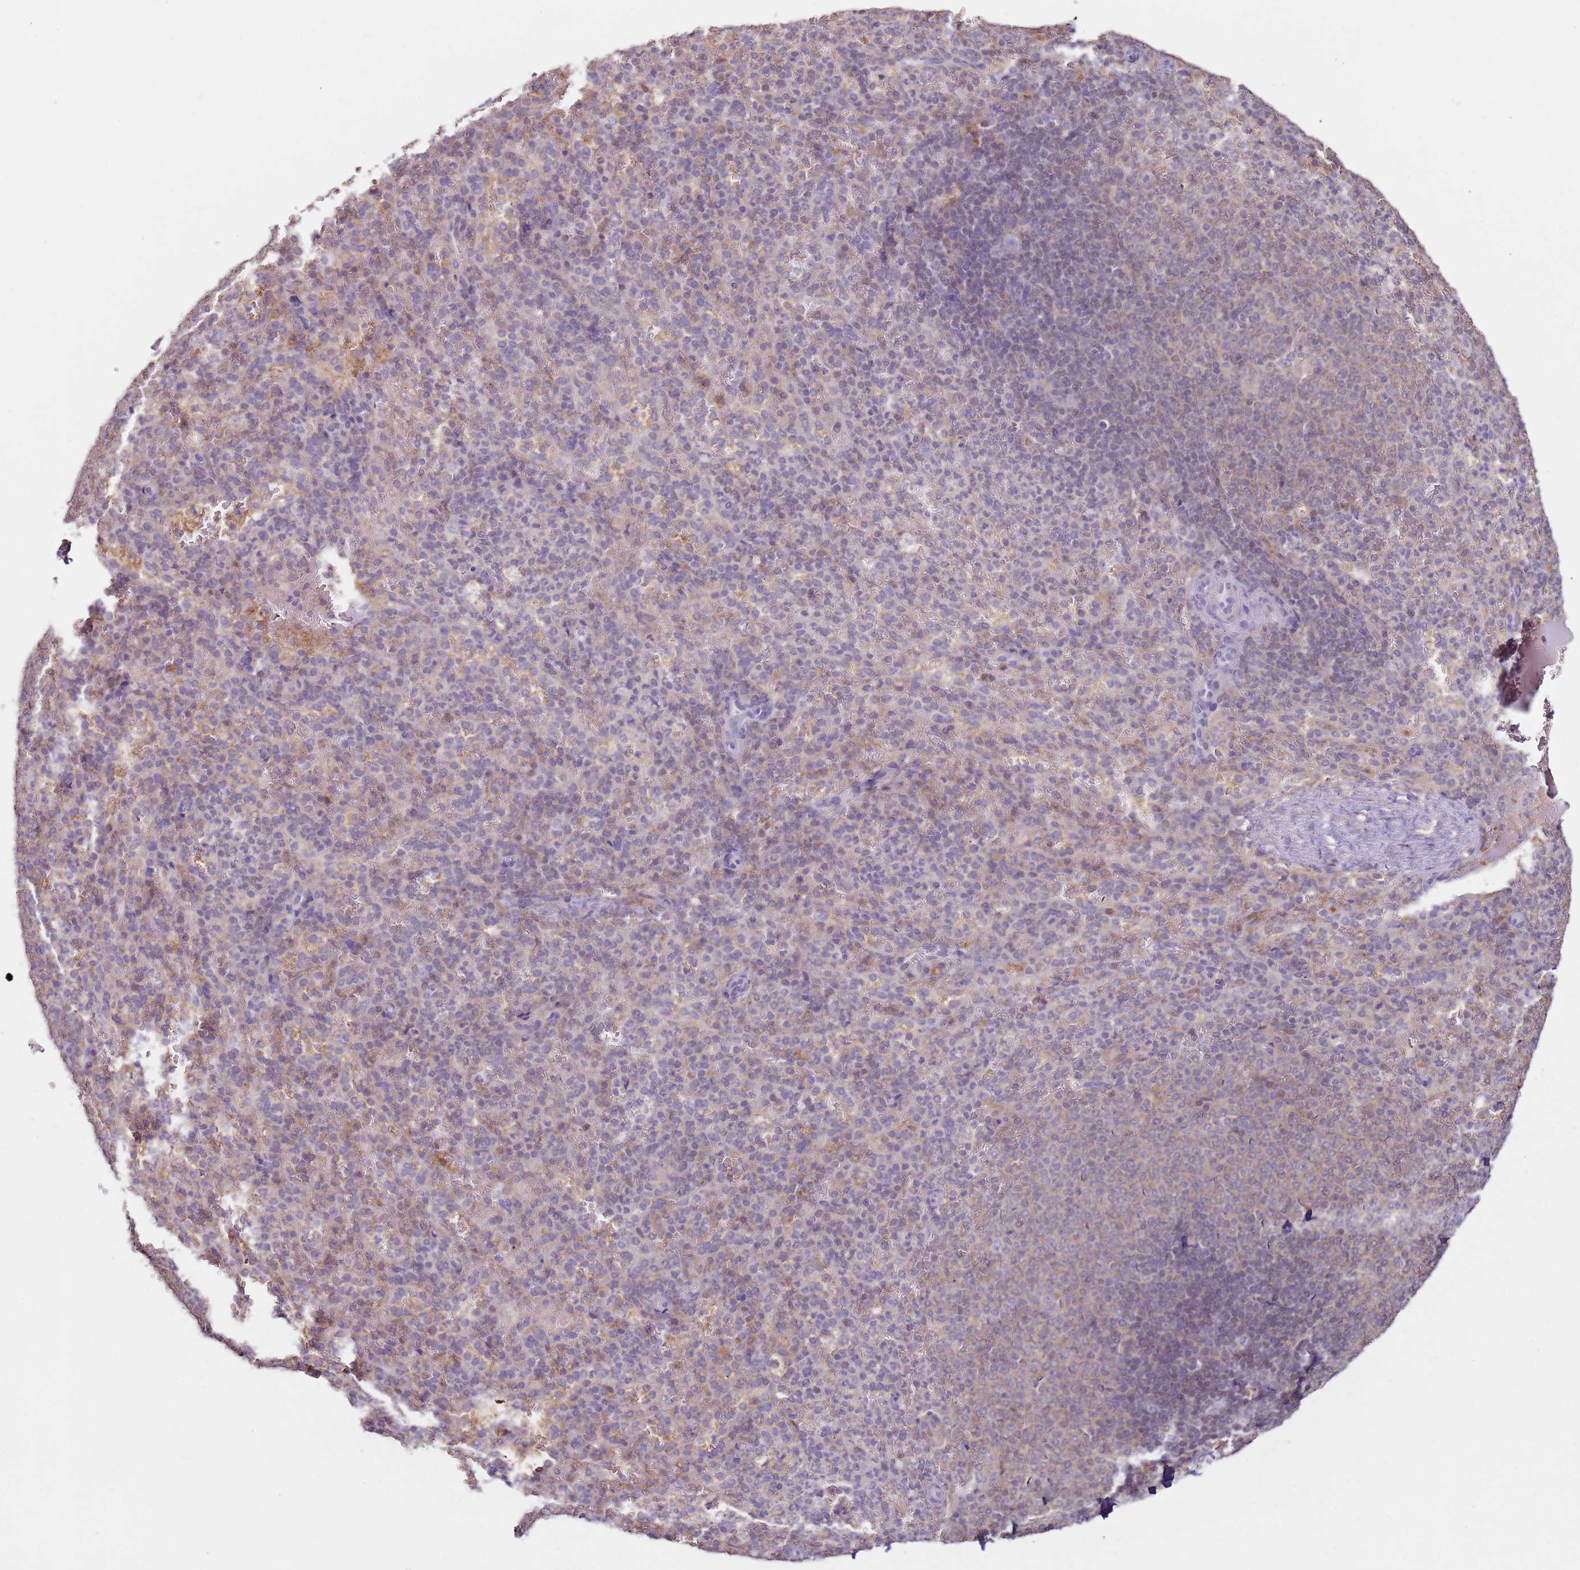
{"staining": {"intensity": "negative", "quantity": "none", "location": "none"}, "tissue": "spleen", "cell_type": "Cells in red pulp", "image_type": "normal", "snomed": [{"axis": "morphology", "description": "Normal tissue, NOS"}, {"axis": "topography", "description": "Spleen"}], "caption": "High power microscopy image of an IHC photomicrograph of normal spleen, revealing no significant expression in cells in red pulp.", "gene": "MDH1", "patient": {"sex": "female", "age": 21}}